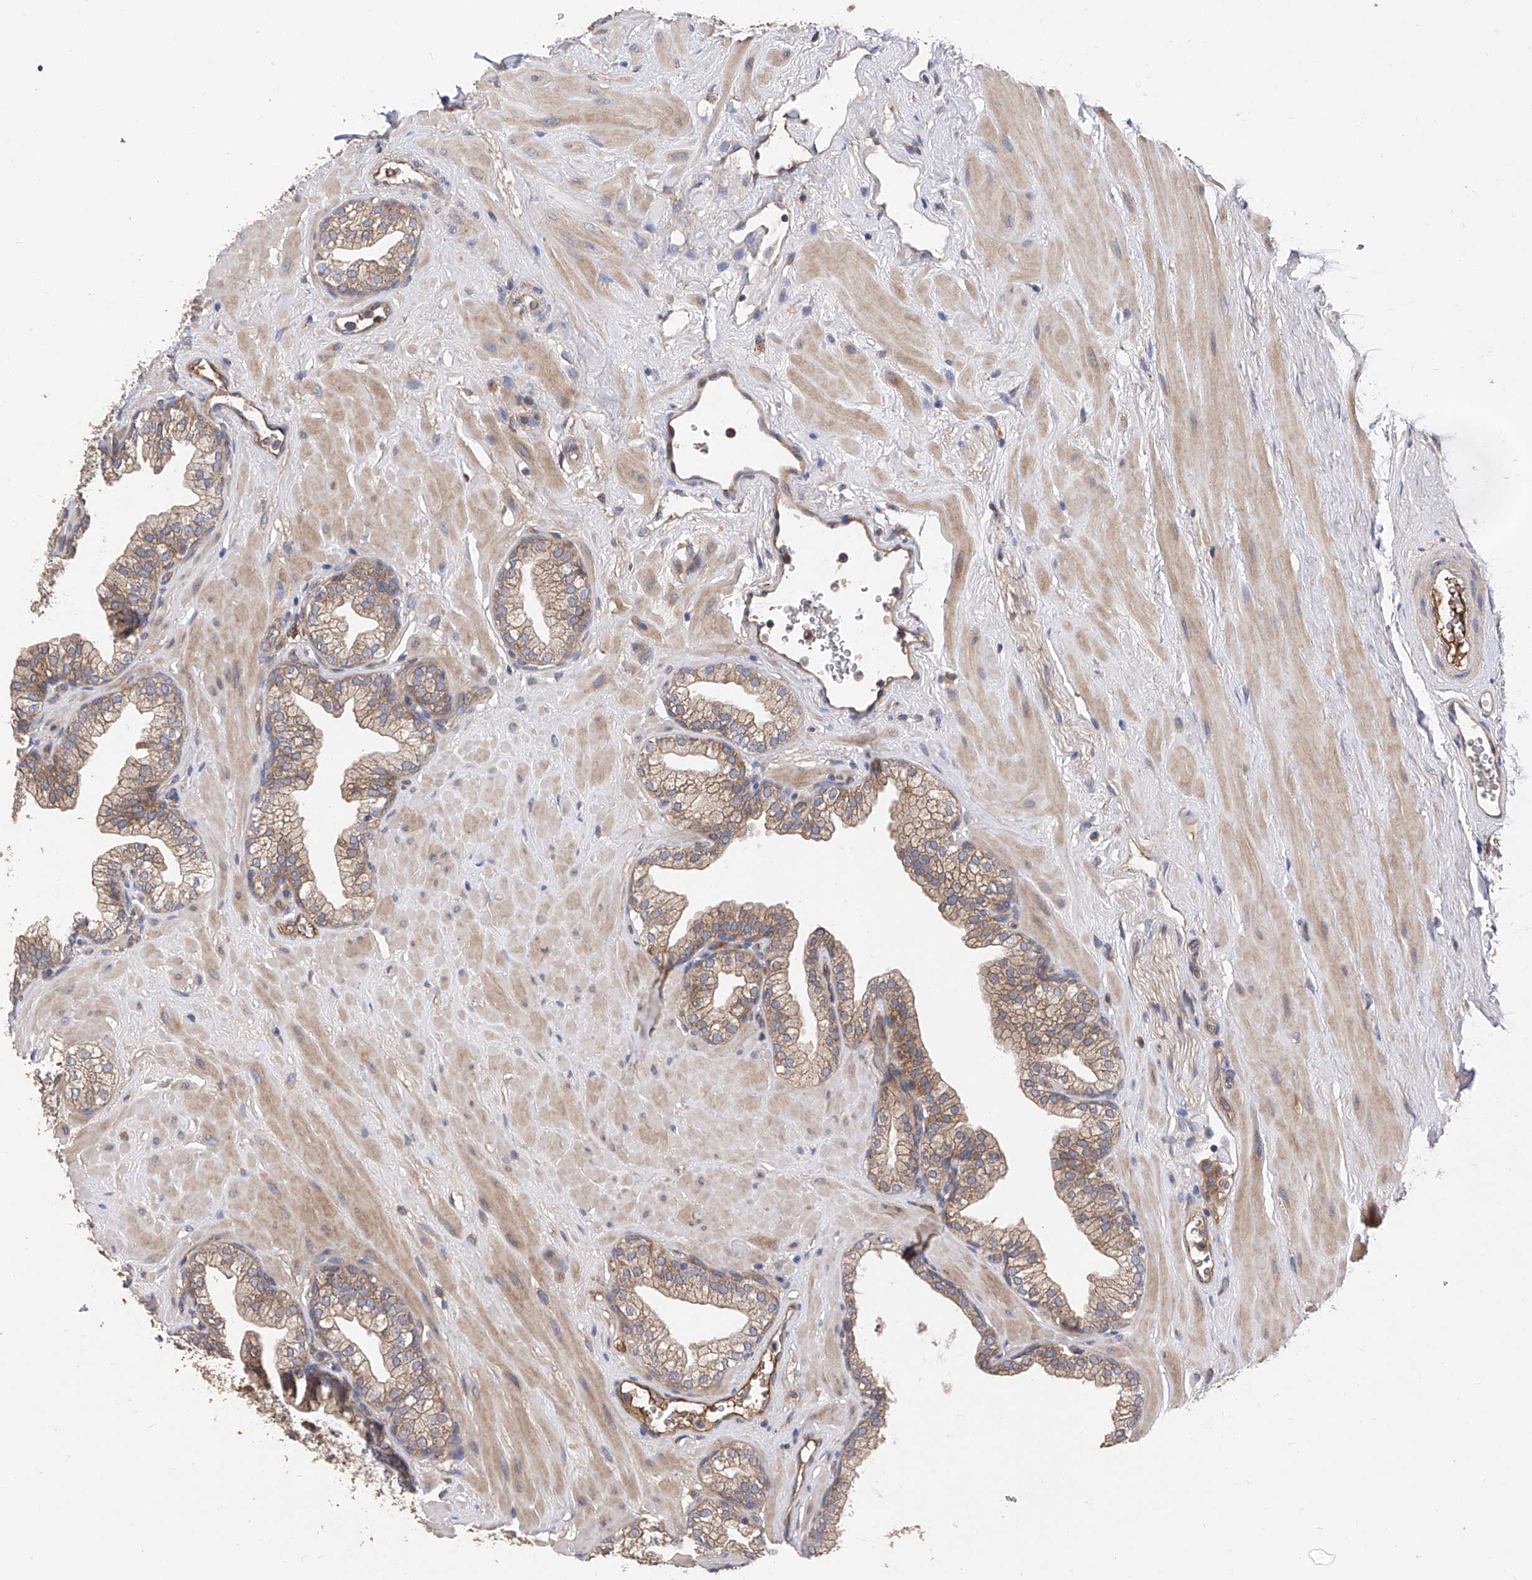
{"staining": {"intensity": "weak", "quantity": ">75%", "location": "cytoplasmic/membranous"}, "tissue": "prostate", "cell_type": "Glandular cells", "image_type": "normal", "snomed": [{"axis": "morphology", "description": "Normal tissue, NOS"}, {"axis": "morphology", "description": "Urothelial carcinoma, Low grade"}, {"axis": "topography", "description": "Urinary bladder"}, {"axis": "topography", "description": "Prostate"}], "caption": "The immunohistochemical stain highlights weak cytoplasmic/membranous staining in glandular cells of normal prostate. Using DAB (brown) and hematoxylin (blue) stains, captured at high magnification using brightfield microscopy.", "gene": "PTK2", "patient": {"sex": "male", "age": 60}}